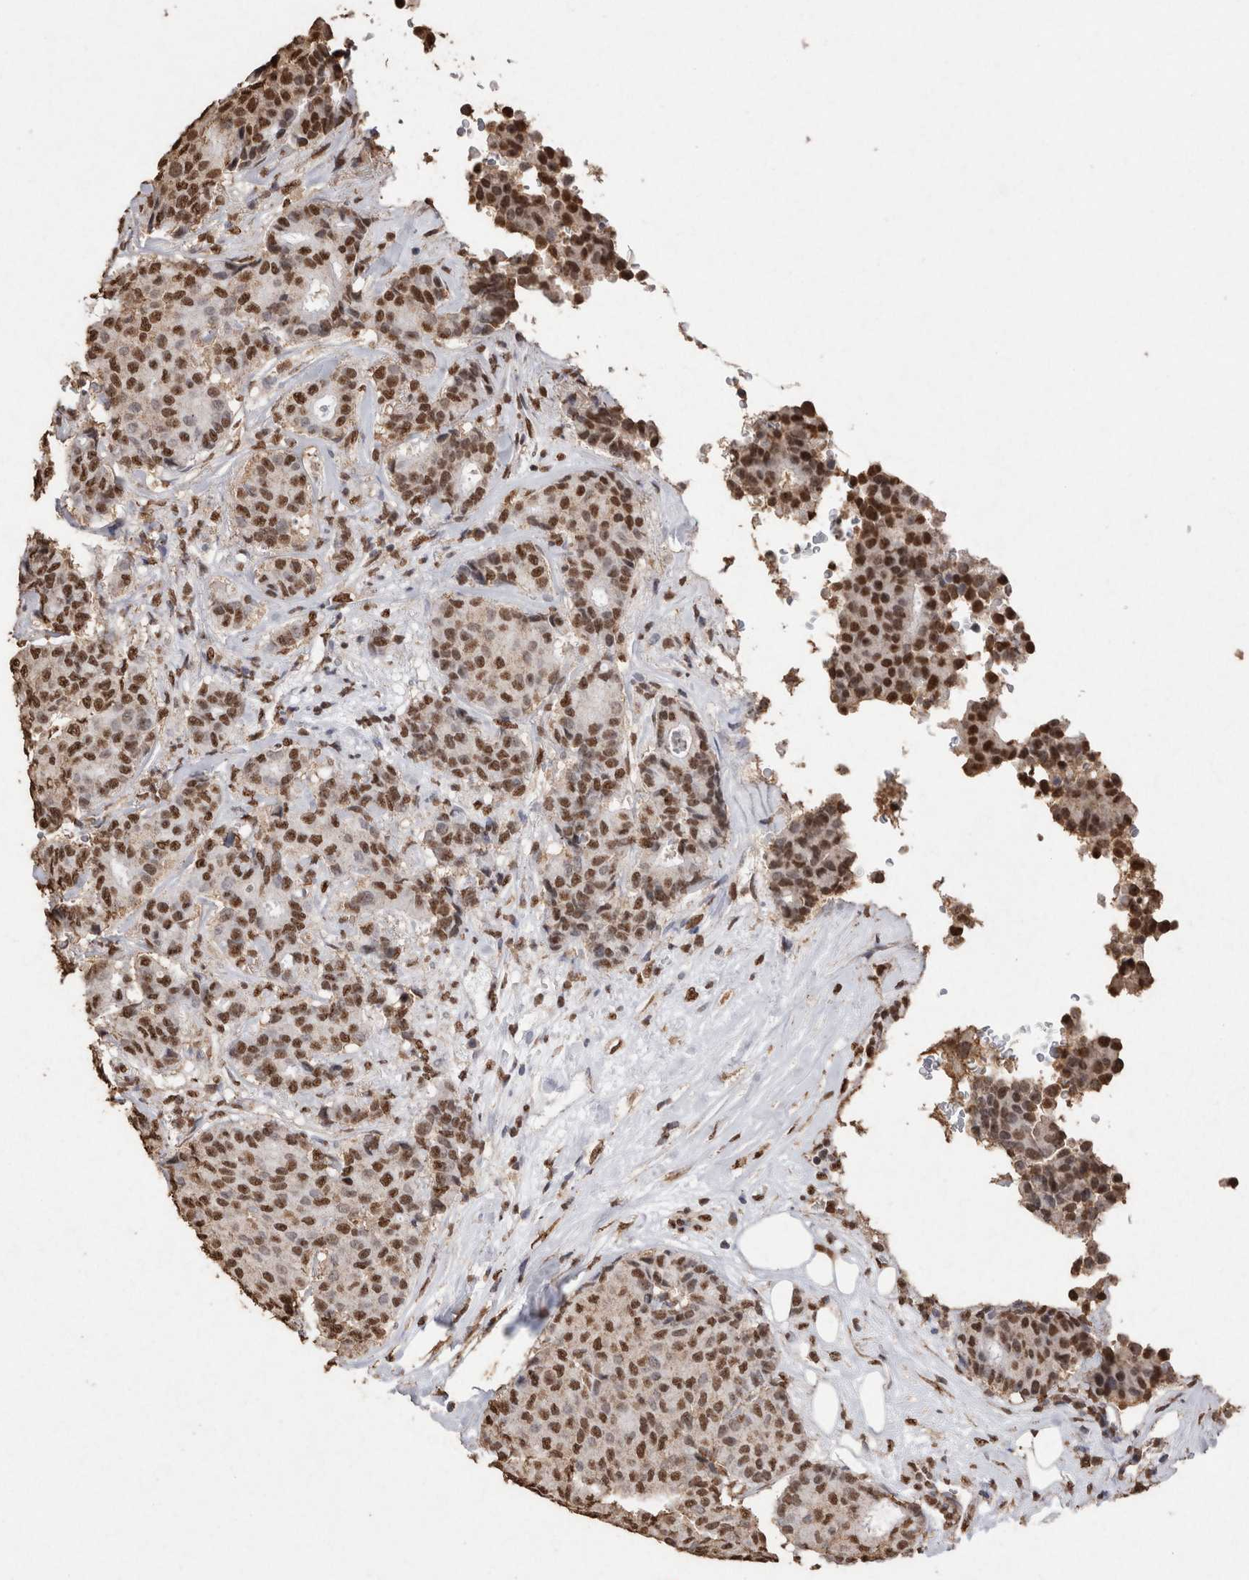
{"staining": {"intensity": "moderate", "quantity": ">75%", "location": "nuclear"}, "tissue": "breast cancer", "cell_type": "Tumor cells", "image_type": "cancer", "snomed": [{"axis": "morphology", "description": "Duct carcinoma"}, {"axis": "topography", "description": "Breast"}], "caption": "Moderate nuclear protein expression is present in about >75% of tumor cells in breast cancer.", "gene": "NTHL1", "patient": {"sex": "female", "age": 75}}